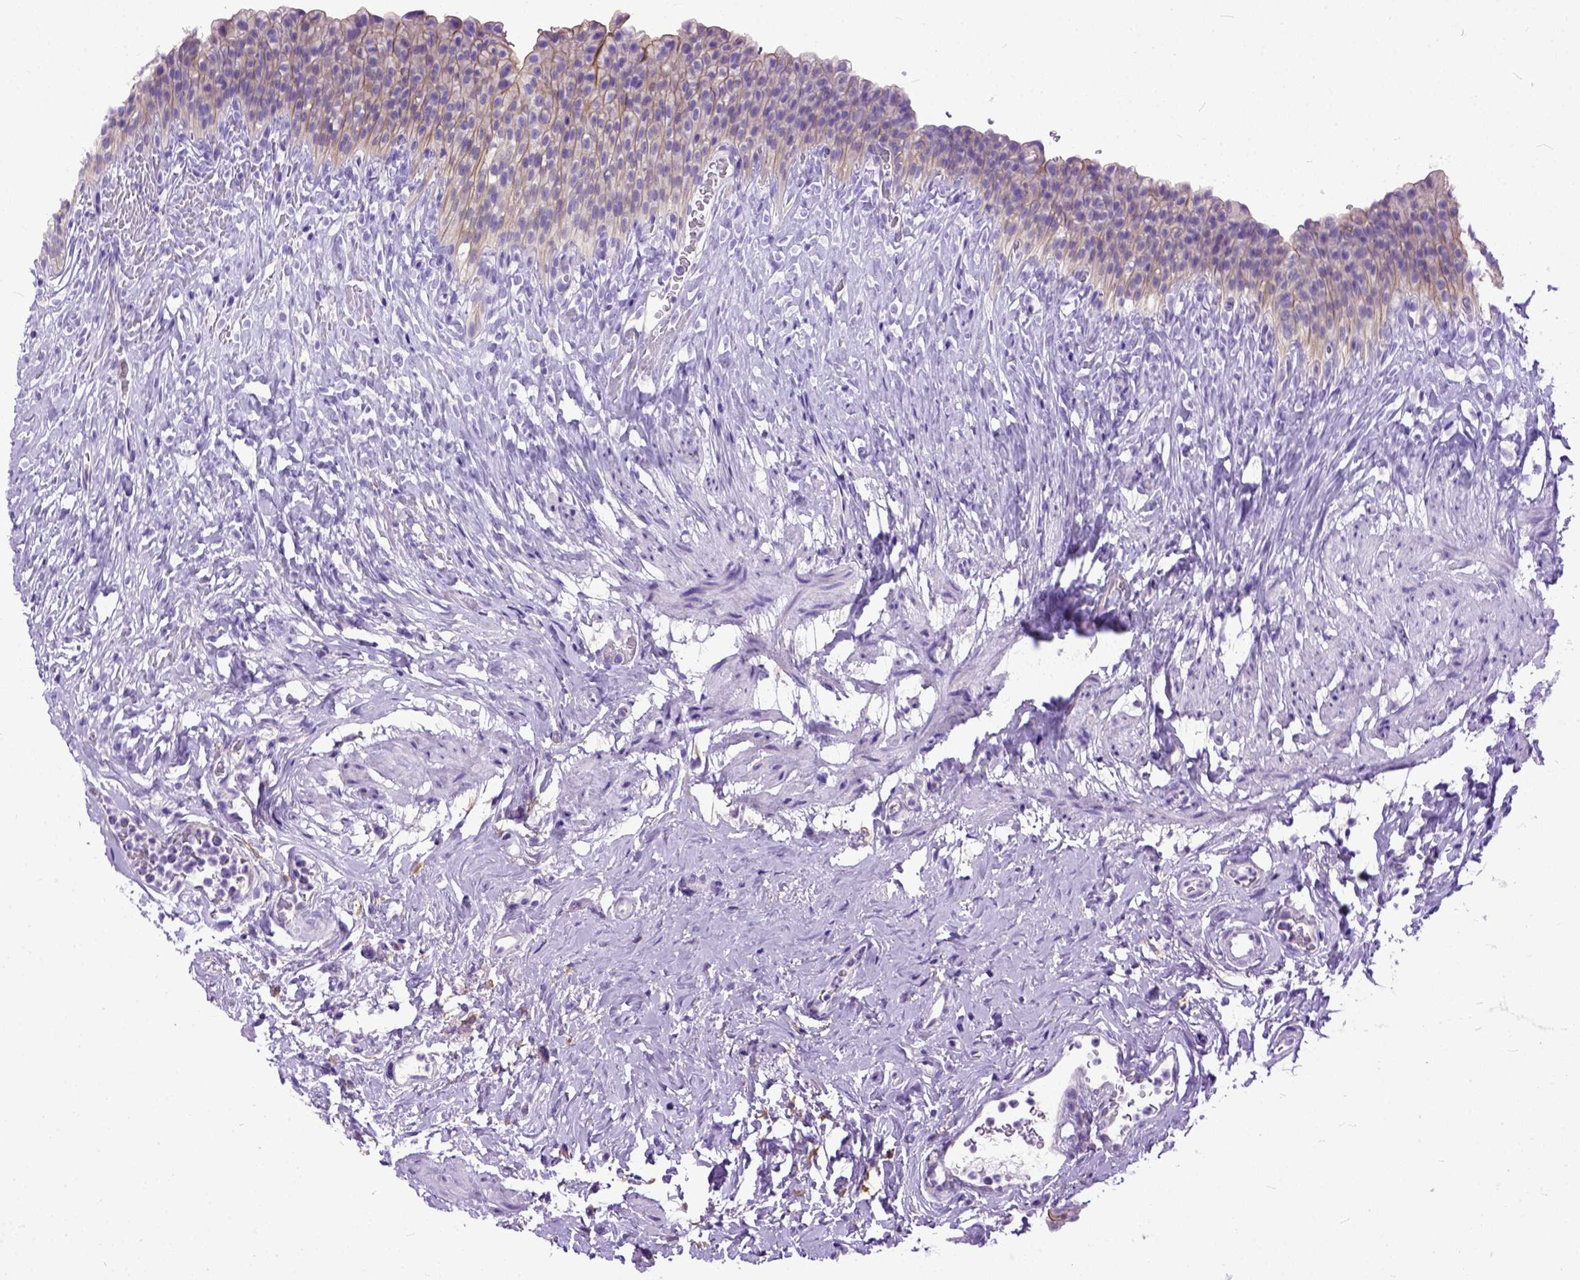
{"staining": {"intensity": "weak", "quantity": "25%-75%", "location": "cytoplasmic/membranous"}, "tissue": "urinary bladder", "cell_type": "Urothelial cells", "image_type": "normal", "snomed": [{"axis": "morphology", "description": "Normal tissue, NOS"}, {"axis": "topography", "description": "Urinary bladder"}, {"axis": "topography", "description": "Prostate"}], "caption": "A histopathology image of human urinary bladder stained for a protein exhibits weak cytoplasmic/membranous brown staining in urothelial cells. (DAB (3,3'-diaminobenzidine) IHC with brightfield microscopy, high magnification).", "gene": "PPL", "patient": {"sex": "male", "age": 76}}